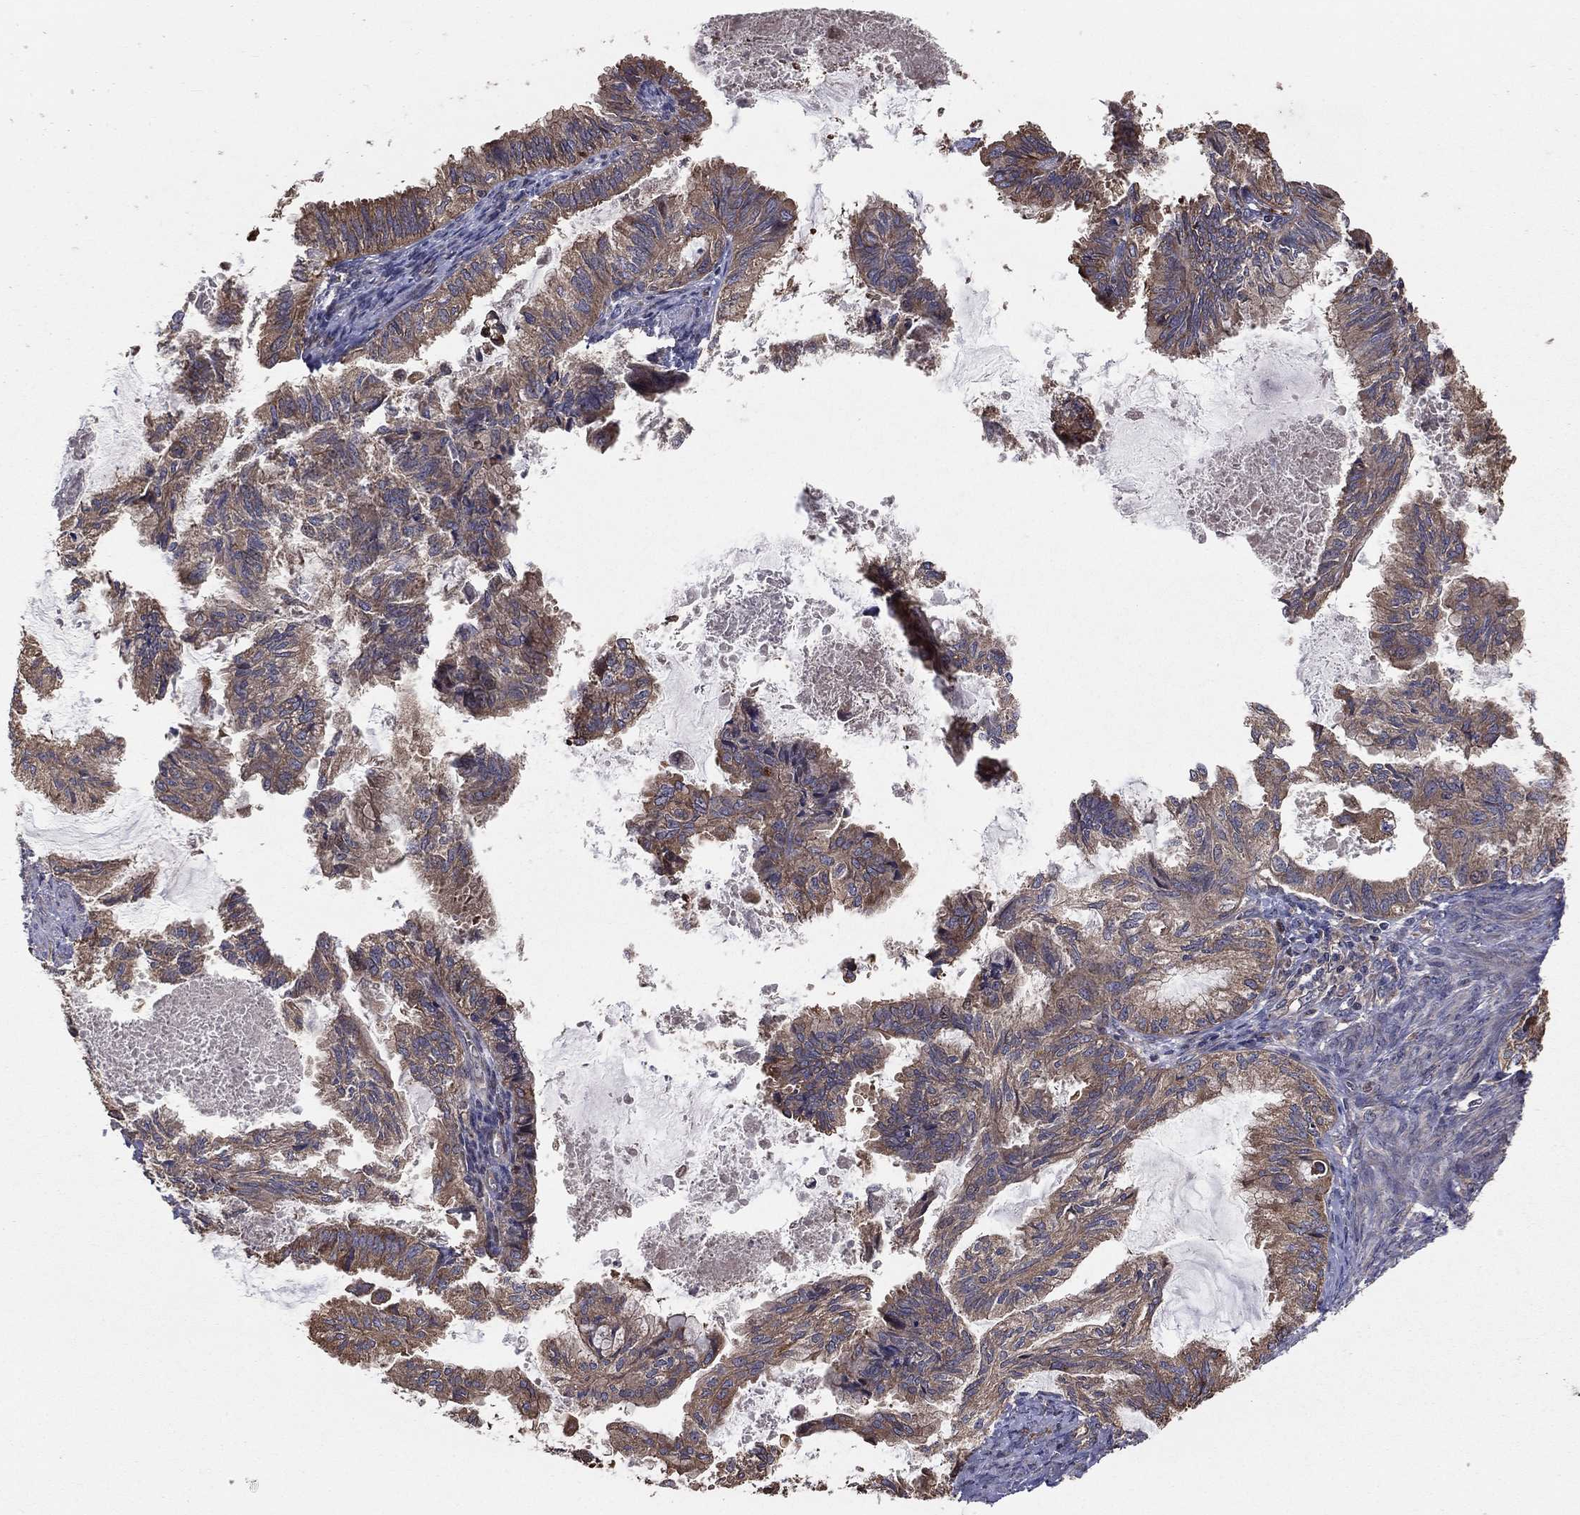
{"staining": {"intensity": "weak", "quantity": "25%-75%", "location": "cytoplasmic/membranous"}, "tissue": "endometrial cancer", "cell_type": "Tumor cells", "image_type": "cancer", "snomed": [{"axis": "morphology", "description": "Adenocarcinoma, NOS"}, {"axis": "topography", "description": "Endometrium"}], "caption": "Immunohistochemistry (IHC) photomicrograph of neoplastic tissue: endometrial adenocarcinoma stained using immunohistochemistry displays low levels of weak protein expression localized specifically in the cytoplasmic/membranous of tumor cells, appearing as a cytoplasmic/membranous brown color.", "gene": "BABAM2", "patient": {"sex": "female", "age": 86}}